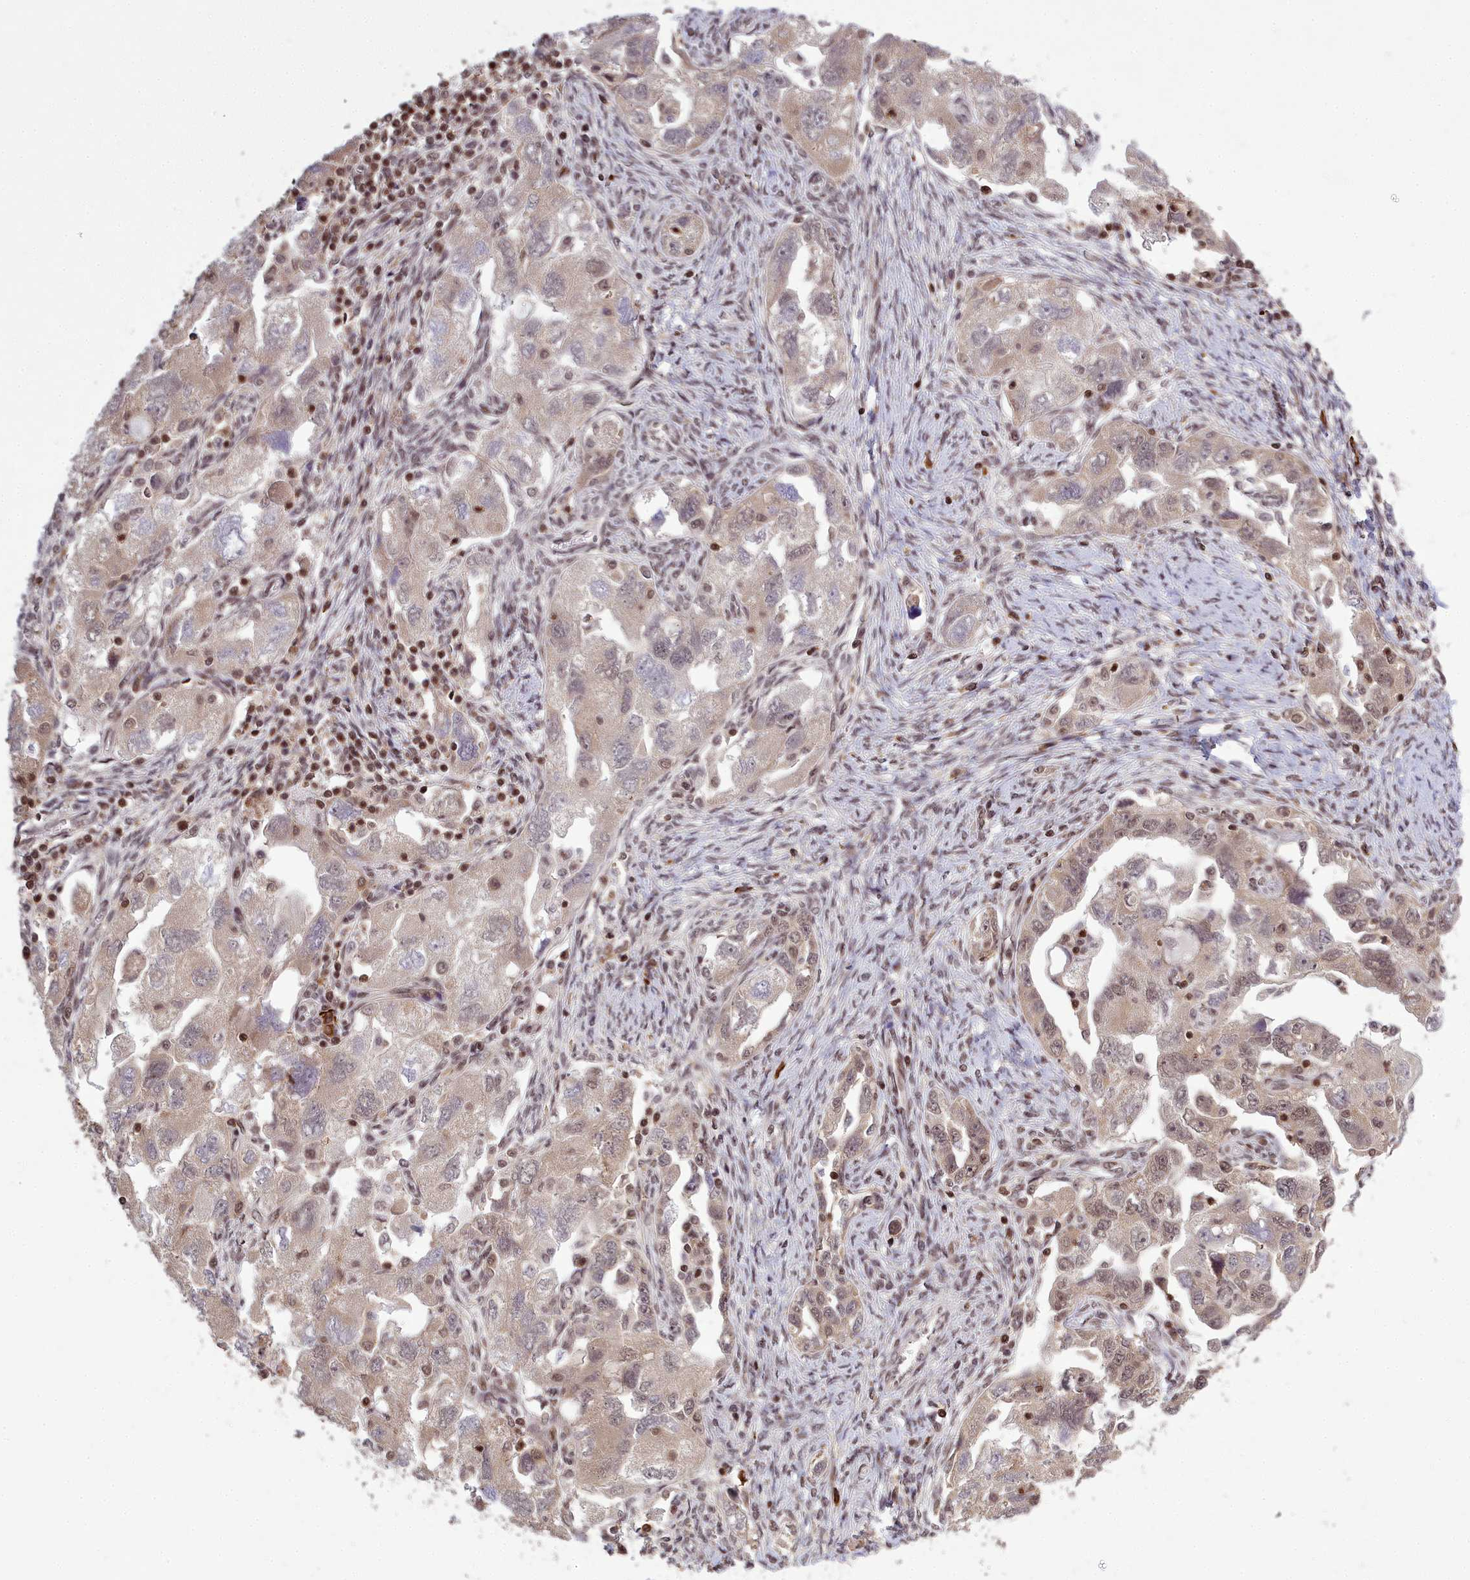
{"staining": {"intensity": "weak", "quantity": "25%-75%", "location": "cytoplasmic/membranous,nuclear"}, "tissue": "ovarian cancer", "cell_type": "Tumor cells", "image_type": "cancer", "snomed": [{"axis": "morphology", "description": "Carcinoma, NOS"}, {"axis": "morphology", "description": "Cystadenocarcinoma, serous, NOS"}, {"axis": "topography", "description": "Ovary"}], "caption": "Protein analysis of ovarian cancer (serous cystadenocarcinoma) tissue demonstrates weak cytoplasmic/membranous and nuclear positivity in about 25%-75% of tumor cells.", "gene": "GMEB1", "patient": {"sex": "female", "age": 69}}